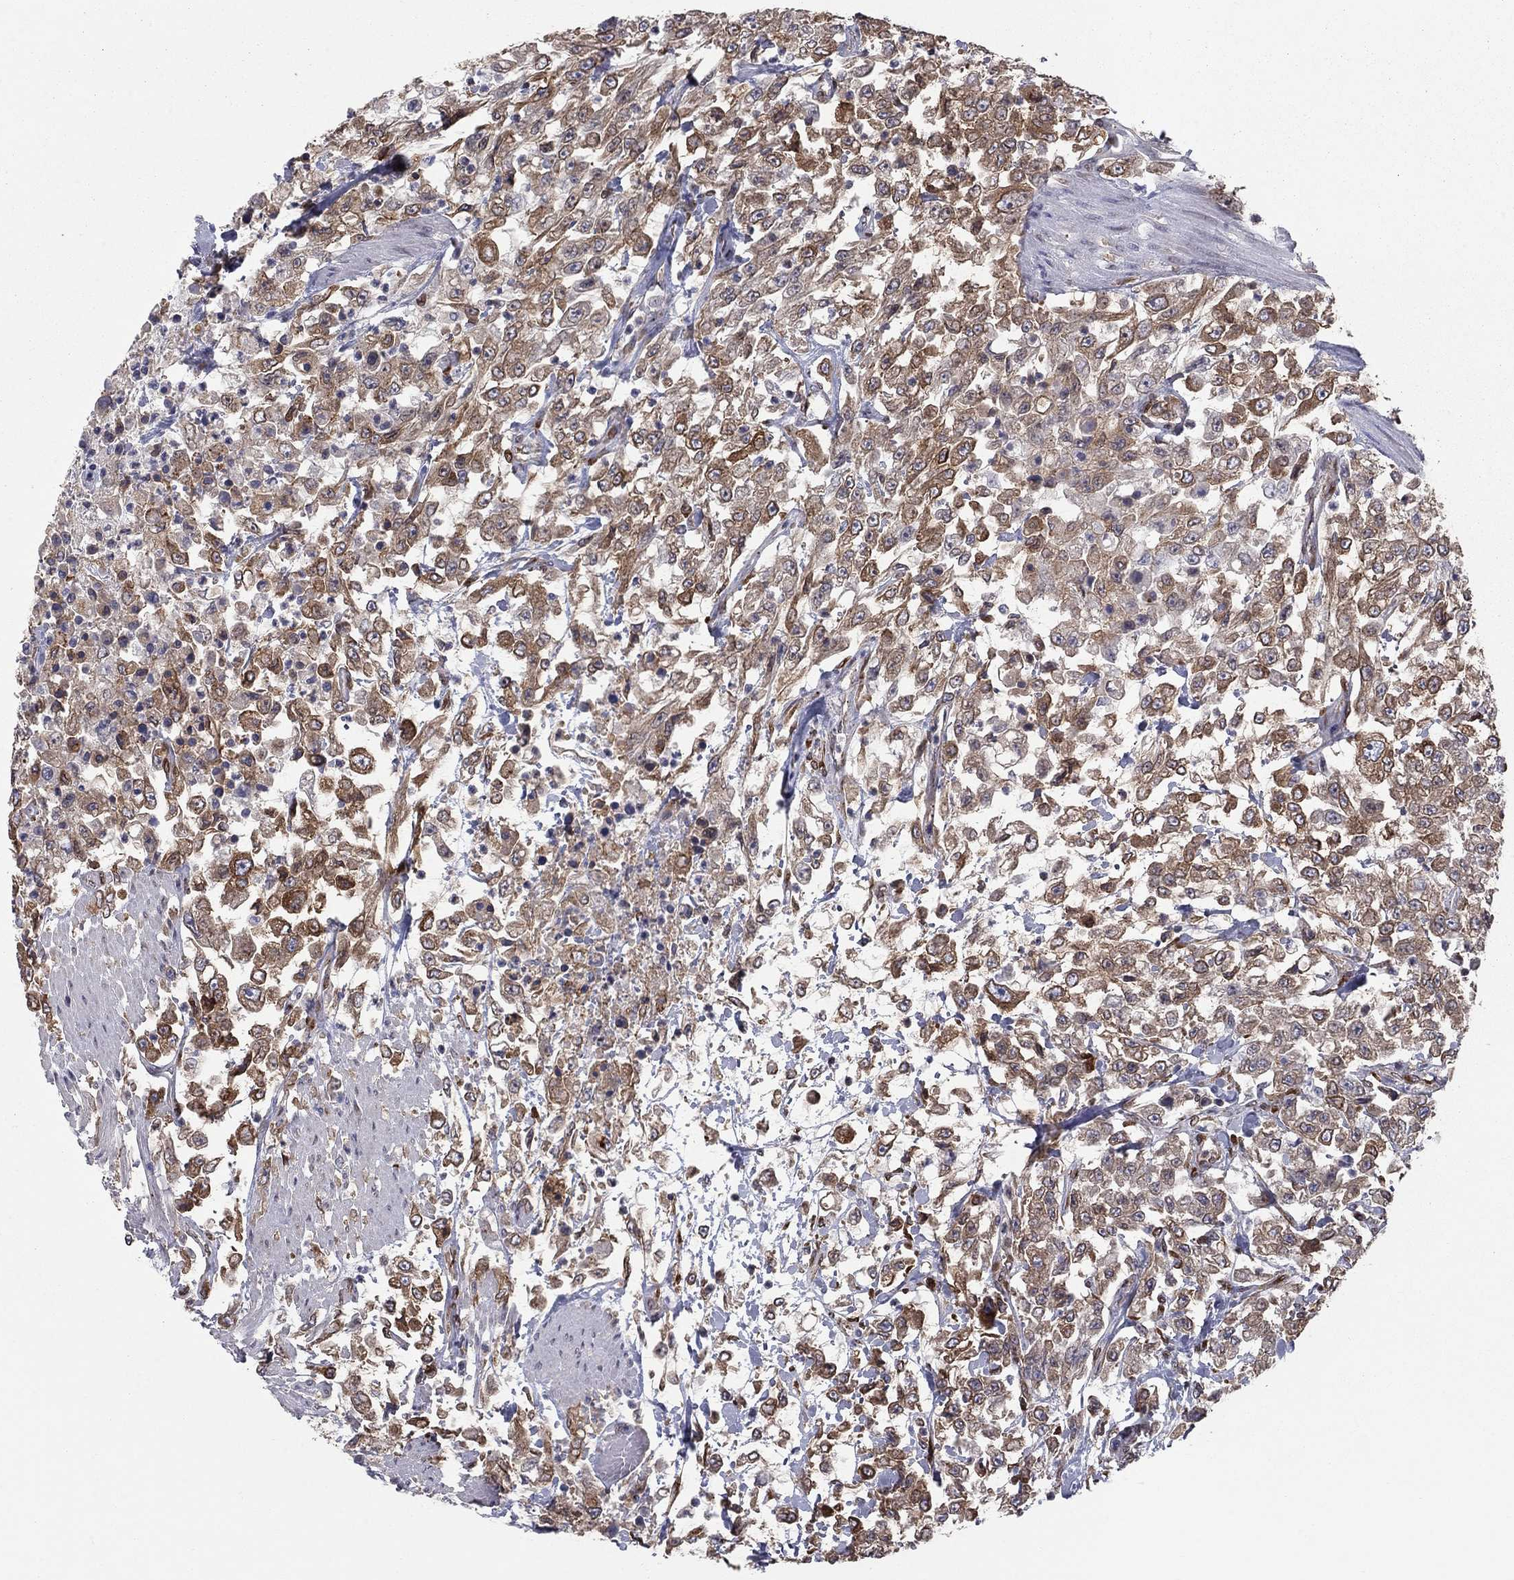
{"staining": {"intensity": "moderate", "quantity": ">75%", "location": "cytoplasmic/membranous"}, "tissue": "urothelial cancer", "cell_type": "Tumor cells", "image_type": "cancer", "snomed": [{"axis": "morphology", "description": "Urothelial carcinoma, High grade"}, {"axis": "topography", "description": "Urinary bladder"}], "caption": "Moderate cytoplasmic/membranous protein staining is appreciated in approximately >75% of tumor cells in urothelial cancer. The protein of interest is stained brown, and the nuclei are stained in blue (DAB (3,3'-diaminobenzidine) IHC with brightfield microscopy, high magnification).", "gene": "YIF1A", "patient": {"sex": "male", "age": 46}}